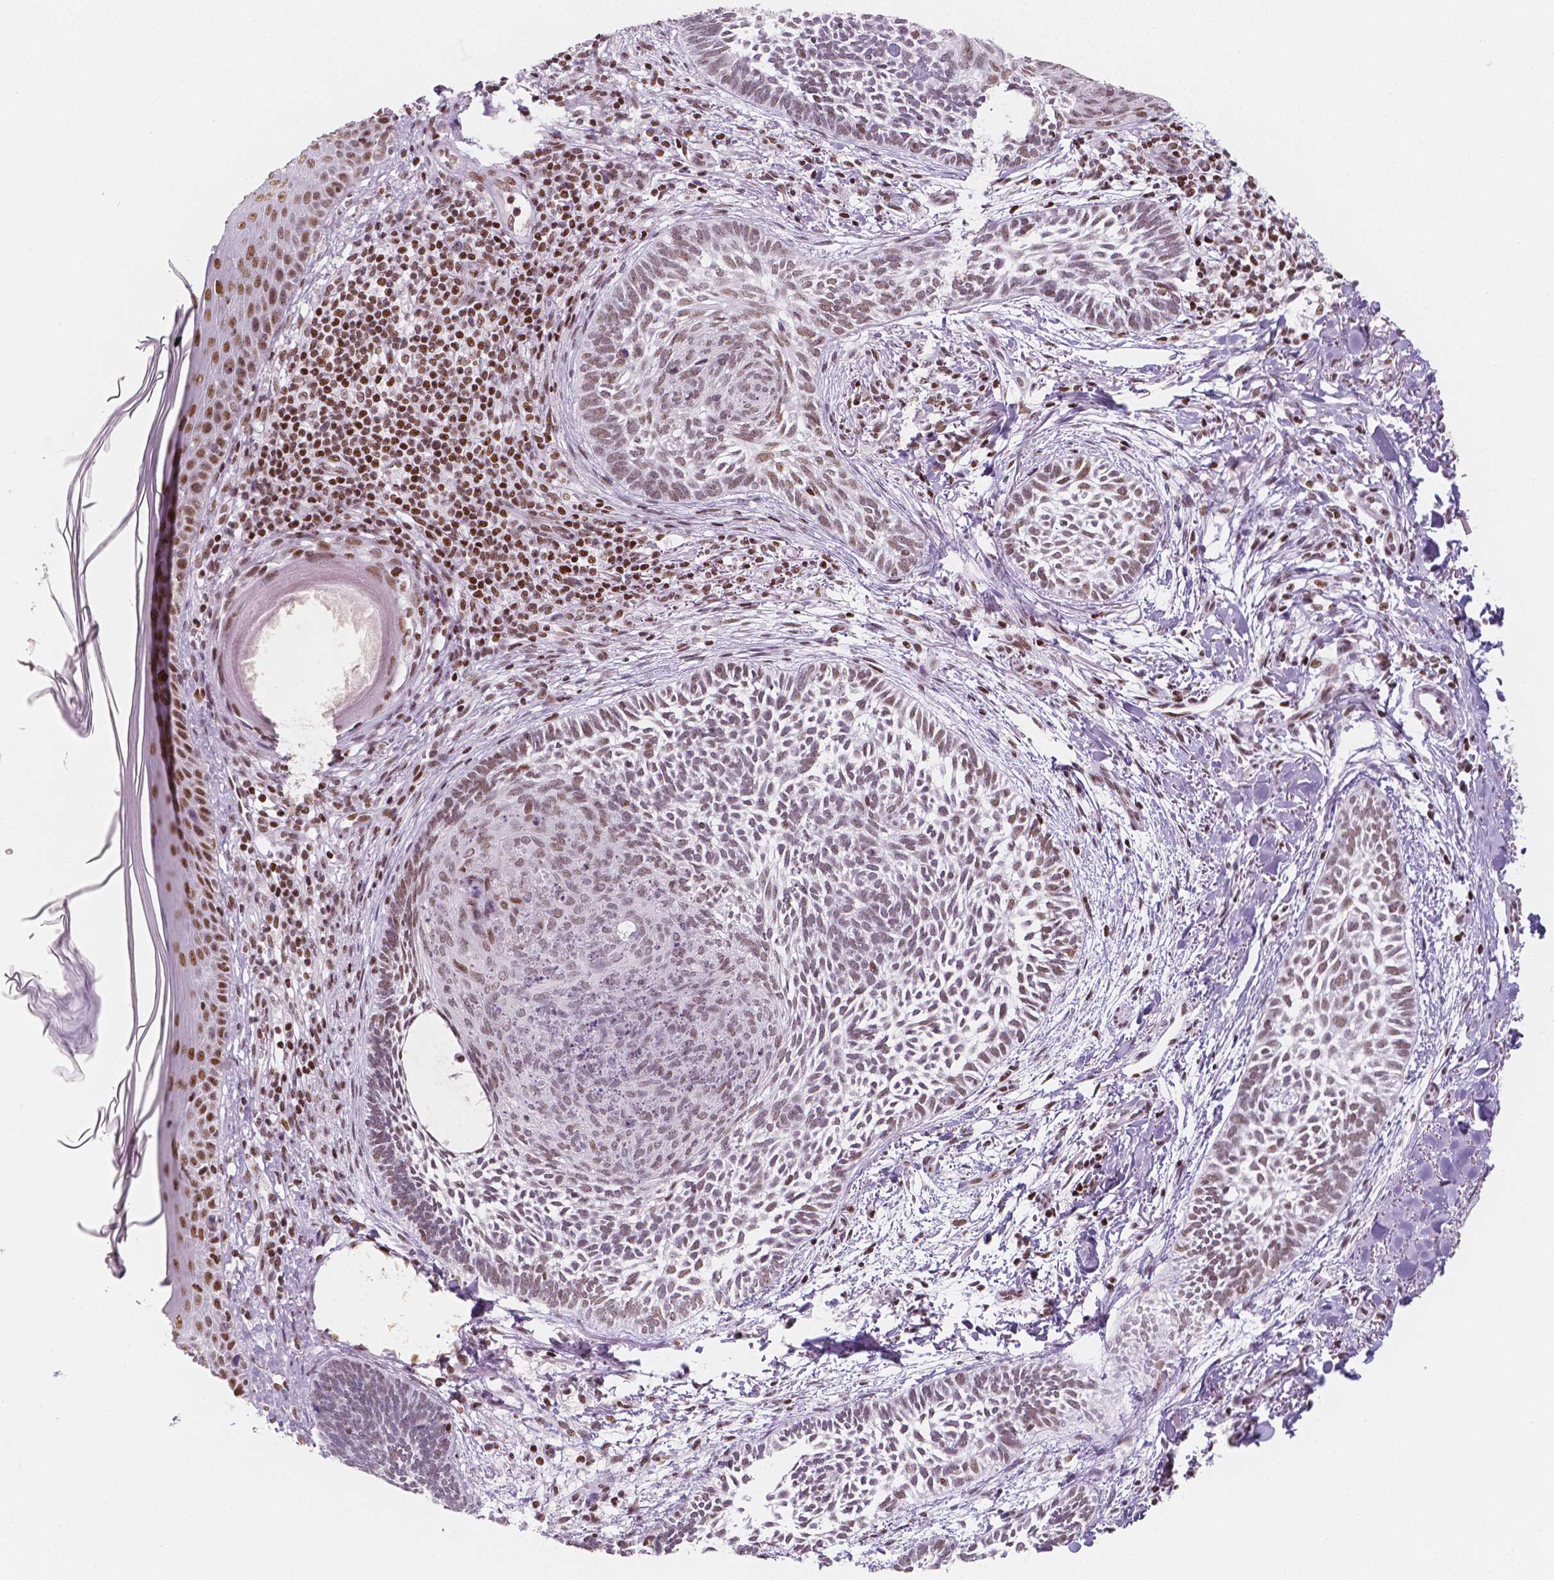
{"staining": {"intensity": "weak", "quantity": "25%-75%", "location": "nuclear"}, "tissue": "skin cancer", "cell_type": "Tumor cells", "image_type": "cancer", "snomed": [{"axis": "morphology", "description": "Normal tissue, NOS"}, {"axis": "morphology", "description": "Basal cell carcinoma"}, {"axis": "topography", "description": "Skin"}], "caption": "Skin basal cell carcinoma tissue exhibits weak nuclear positivity in approximately 25%-75% of tumor cells The protein of interest is shown in brown color, while the nuclei are stained blue.", "gene": "HDAC1", "patient": {"sex": "male", "age": 46}}